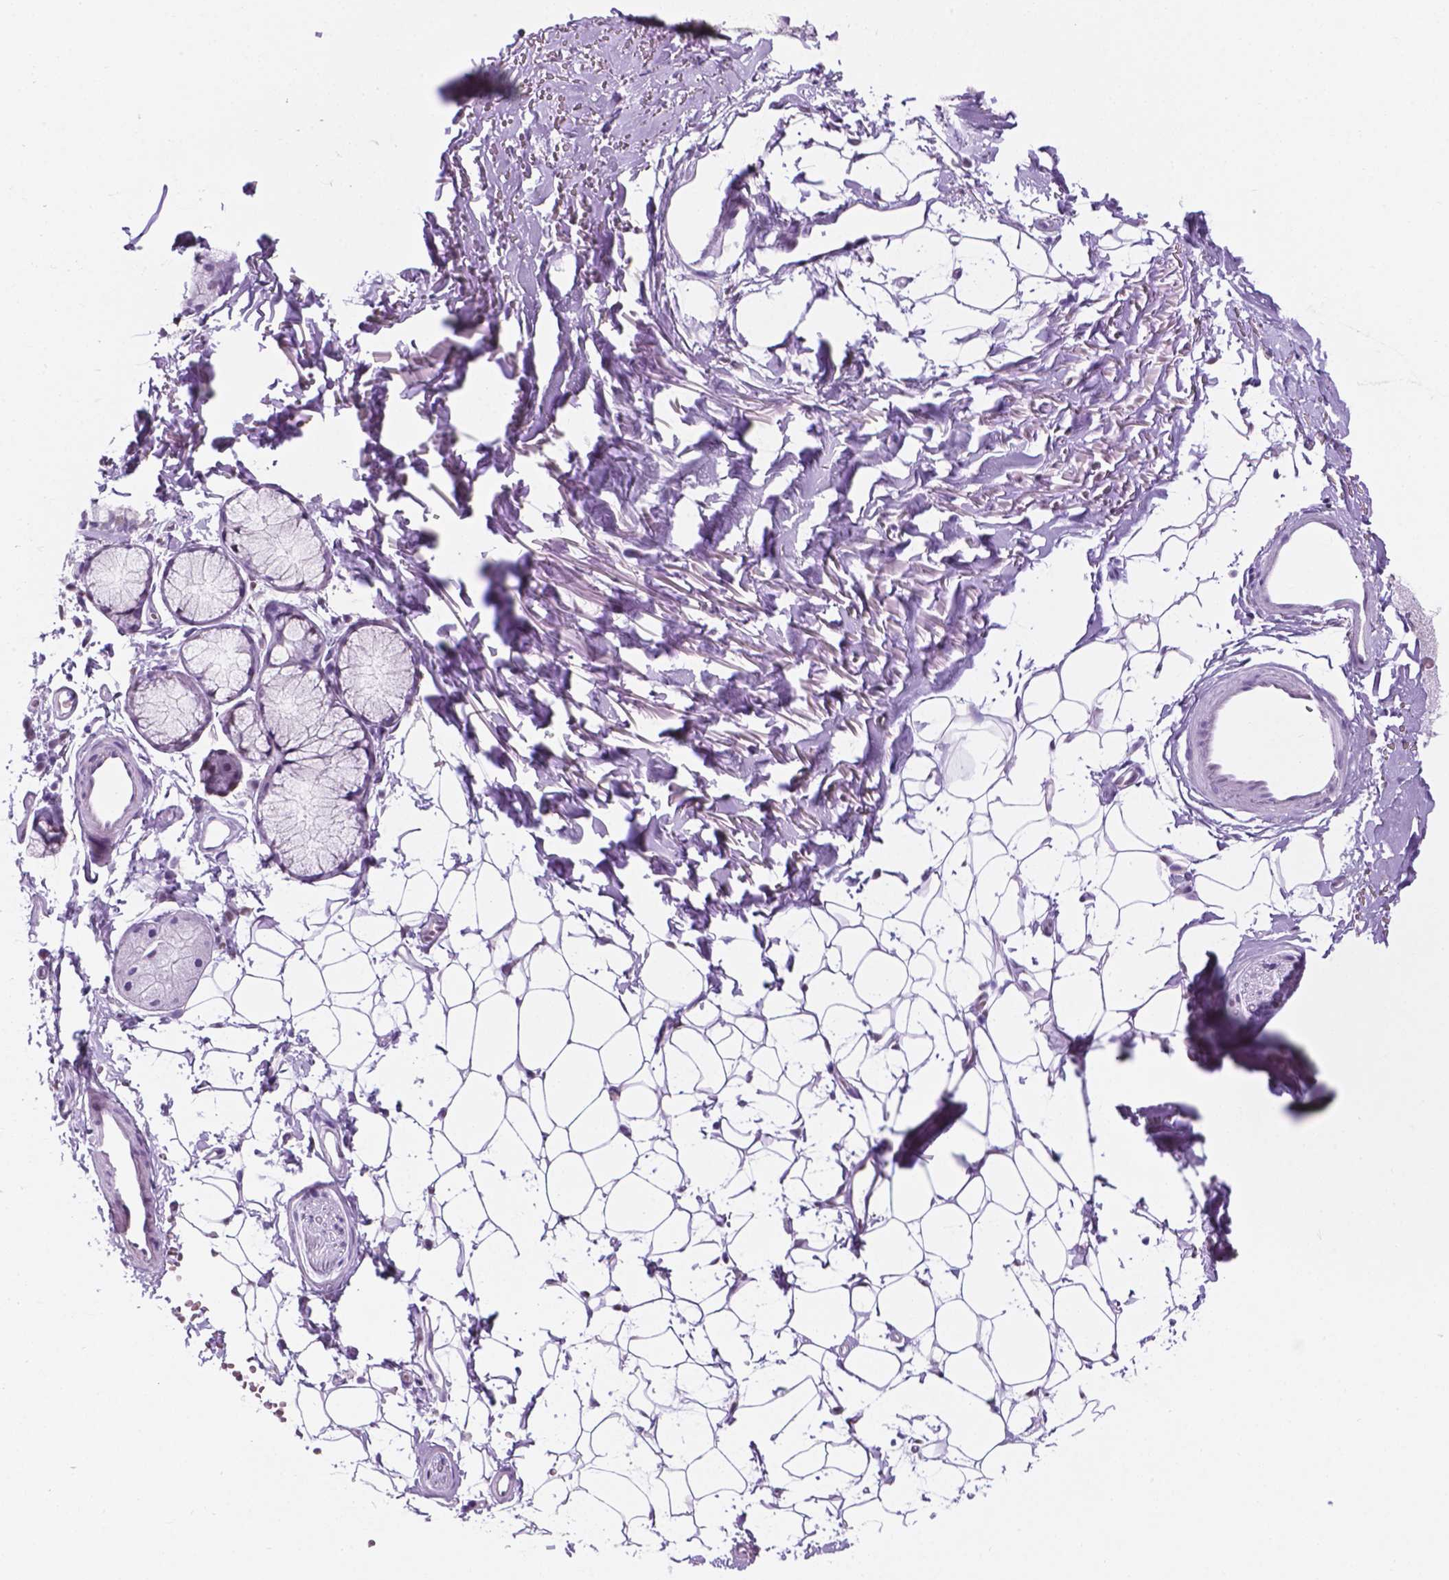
{"staining": {"intensity": "negative", "quantity": "none", "location": "none"}, "tissue": "adipose tissue", "cell_type": "Adipocytes", "image_type": "normal", "snomed": [{"axis": "morphology", "description": "Normal tissue, NOS"}, {"axis": "topography", "description": "Cartilage tissue"}, {"axis": "topography", "description": "Bronchus"}], "caption": "Immunohistochemistry (IHC) photomicrograph of unremarkable adipose tissue: human adipose tissue stained with DAB reveals no significant protein staining in adipocytes.", "gene": "TMEM210", "patient": {"sex": "female", "age": 79}}